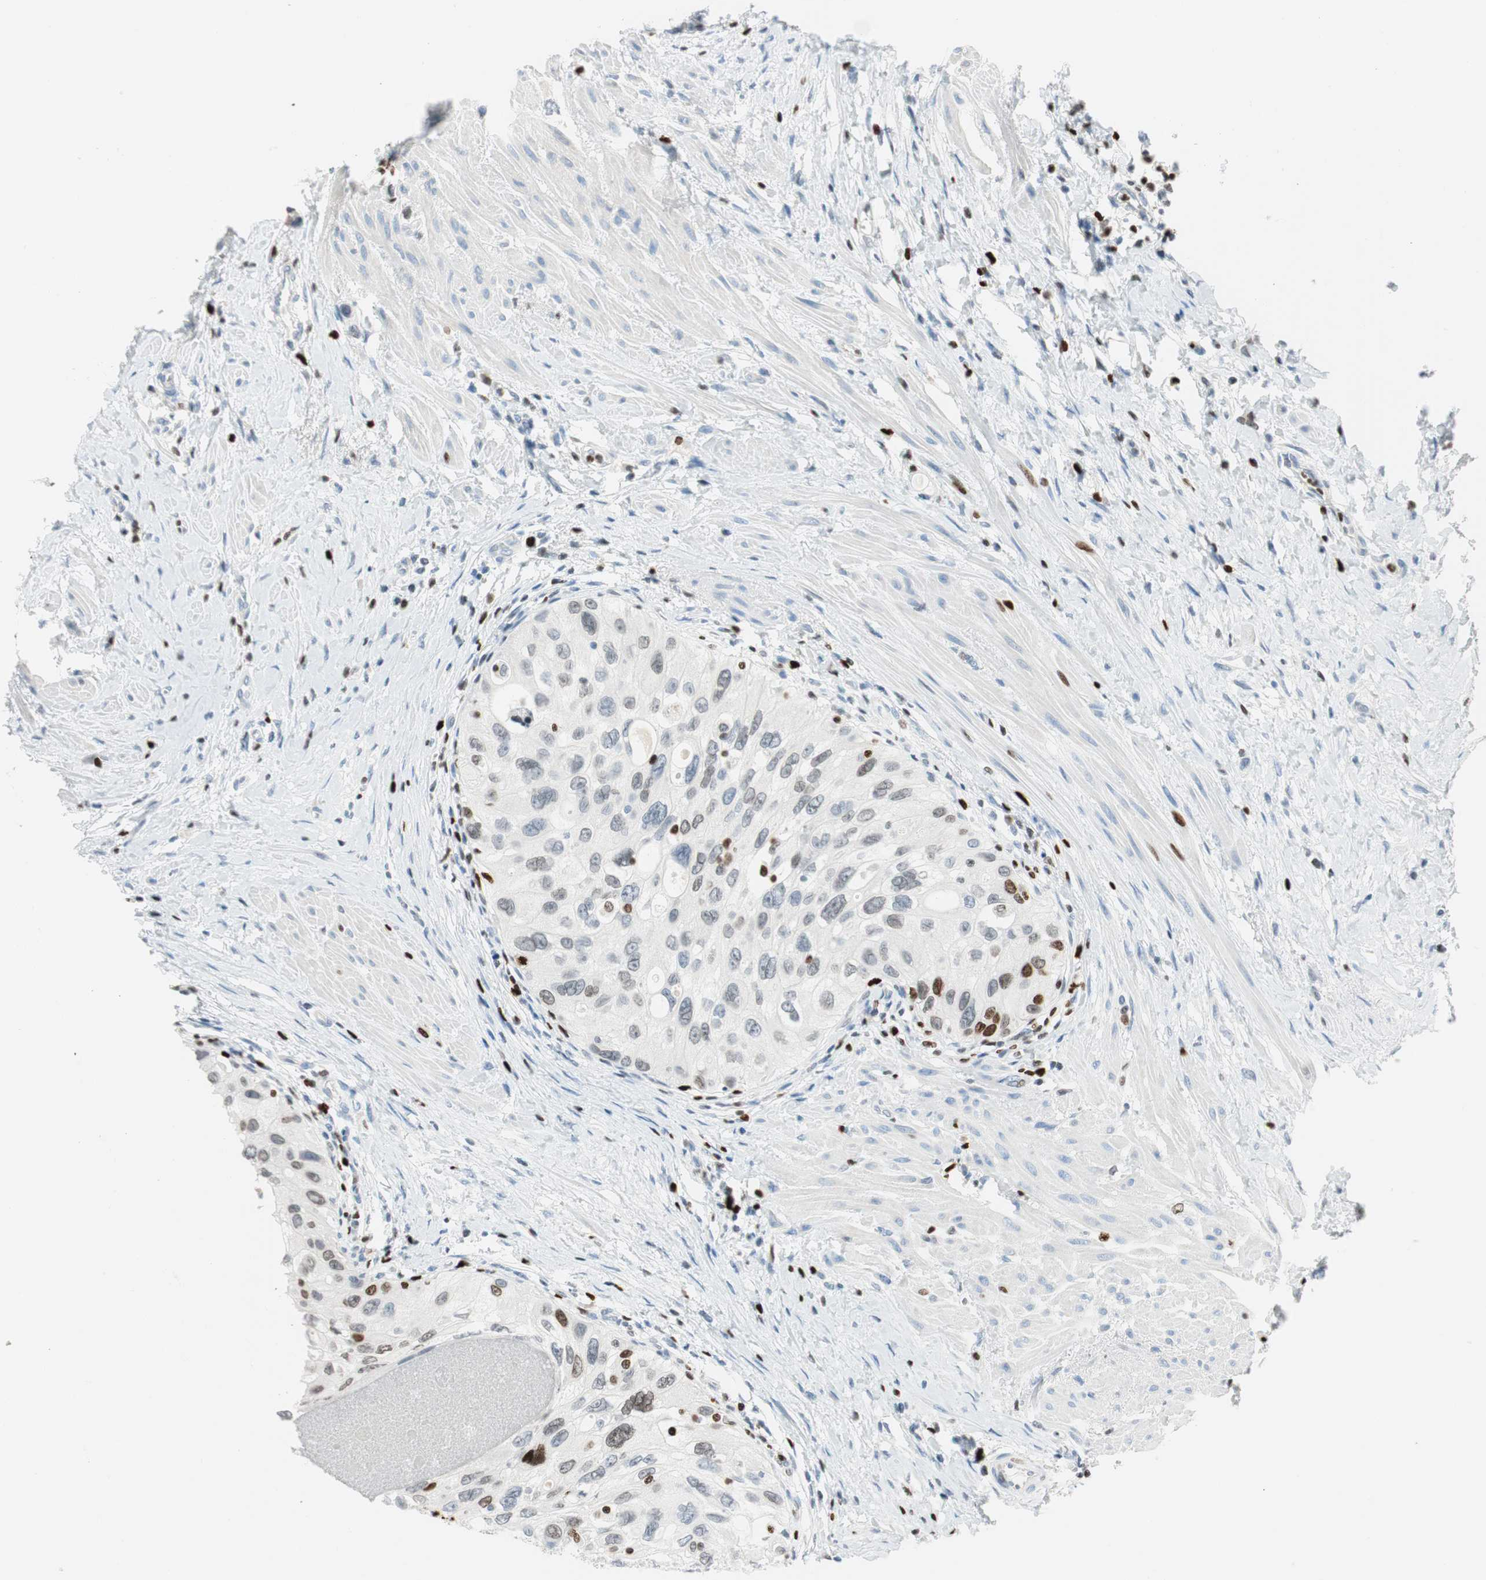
{"staining": {"intensity": "moderate", "quantity": "<25%", "location": "nuclear"}, "tissue": "urothelial cancer", "cell_type": "Tumor cells", "image_type": "cancer", "snomed": [{"axis": "morphology", "description": "Urothelial carcinoma, High grade"}, {"axis": "topography", "description": "Urinary bladder"}], "caption": "Immunohistochemical staining of human urothelial cancer exhibits low levels of moderate nuclear protein positivity in approximately <25% of tumor cells. The protein of interest is shown in brown color, while the nuclei are stained blue.", "gene": "EZH2", "patient": {"sex": "female", "age": 56}}